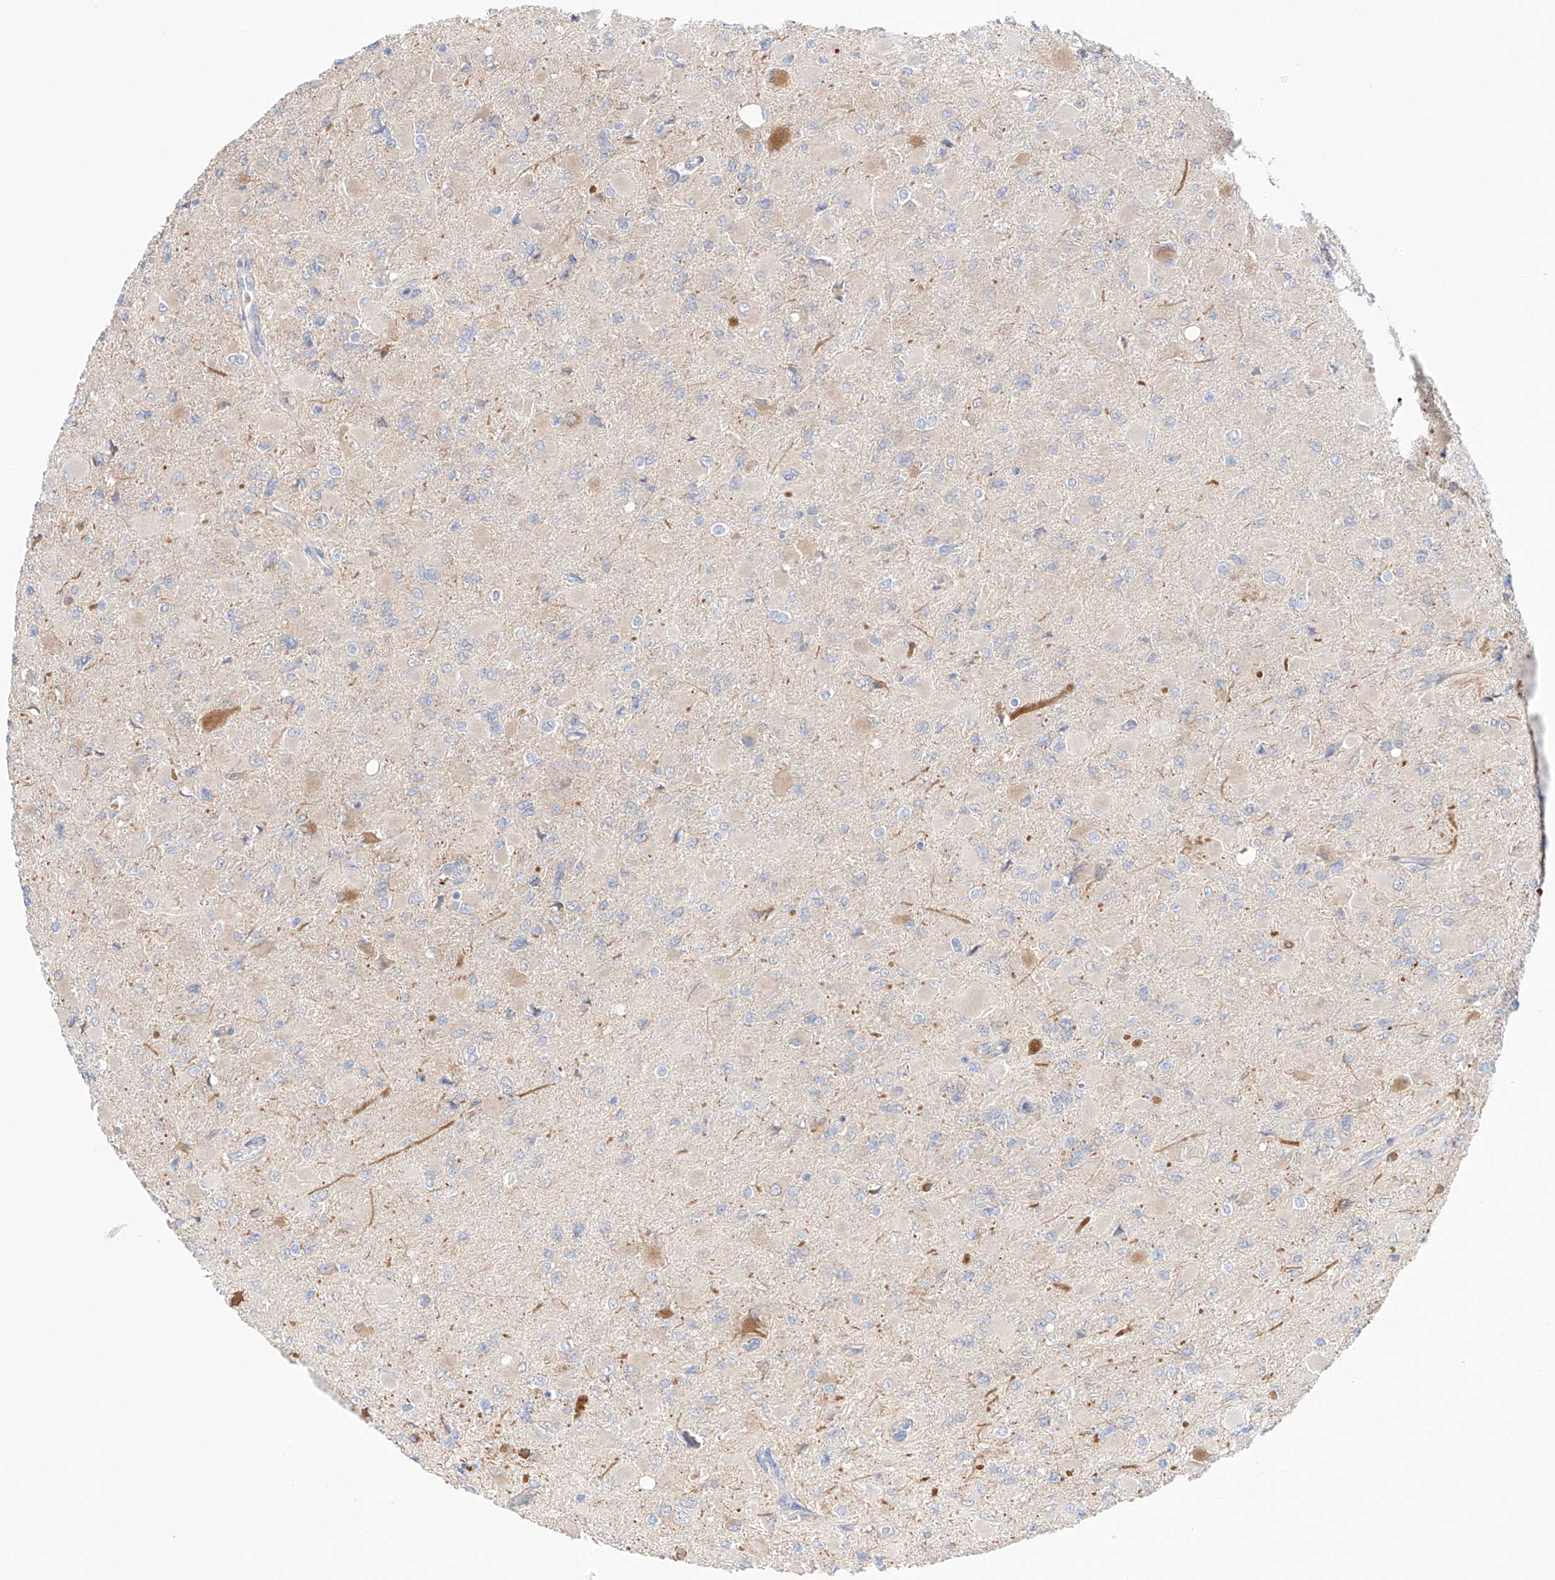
{"staining": {"intensity": "negative", "quantity": "none", "location": "none"}, "tissue": "glioma", "cell_type": "Tumor cells", "image_type": "cancer", "snomed": [{"axis": "morphology", "description": "Glioma, malignant, High grade"}, {"axis": "topography", "description": "Cerebral cortex"}], "caption": "Protein analysis of glioma shows no significant staining in tumor cells.", "gene": "PGGT1B", "patient": {"sex": "female", "age": 36}}